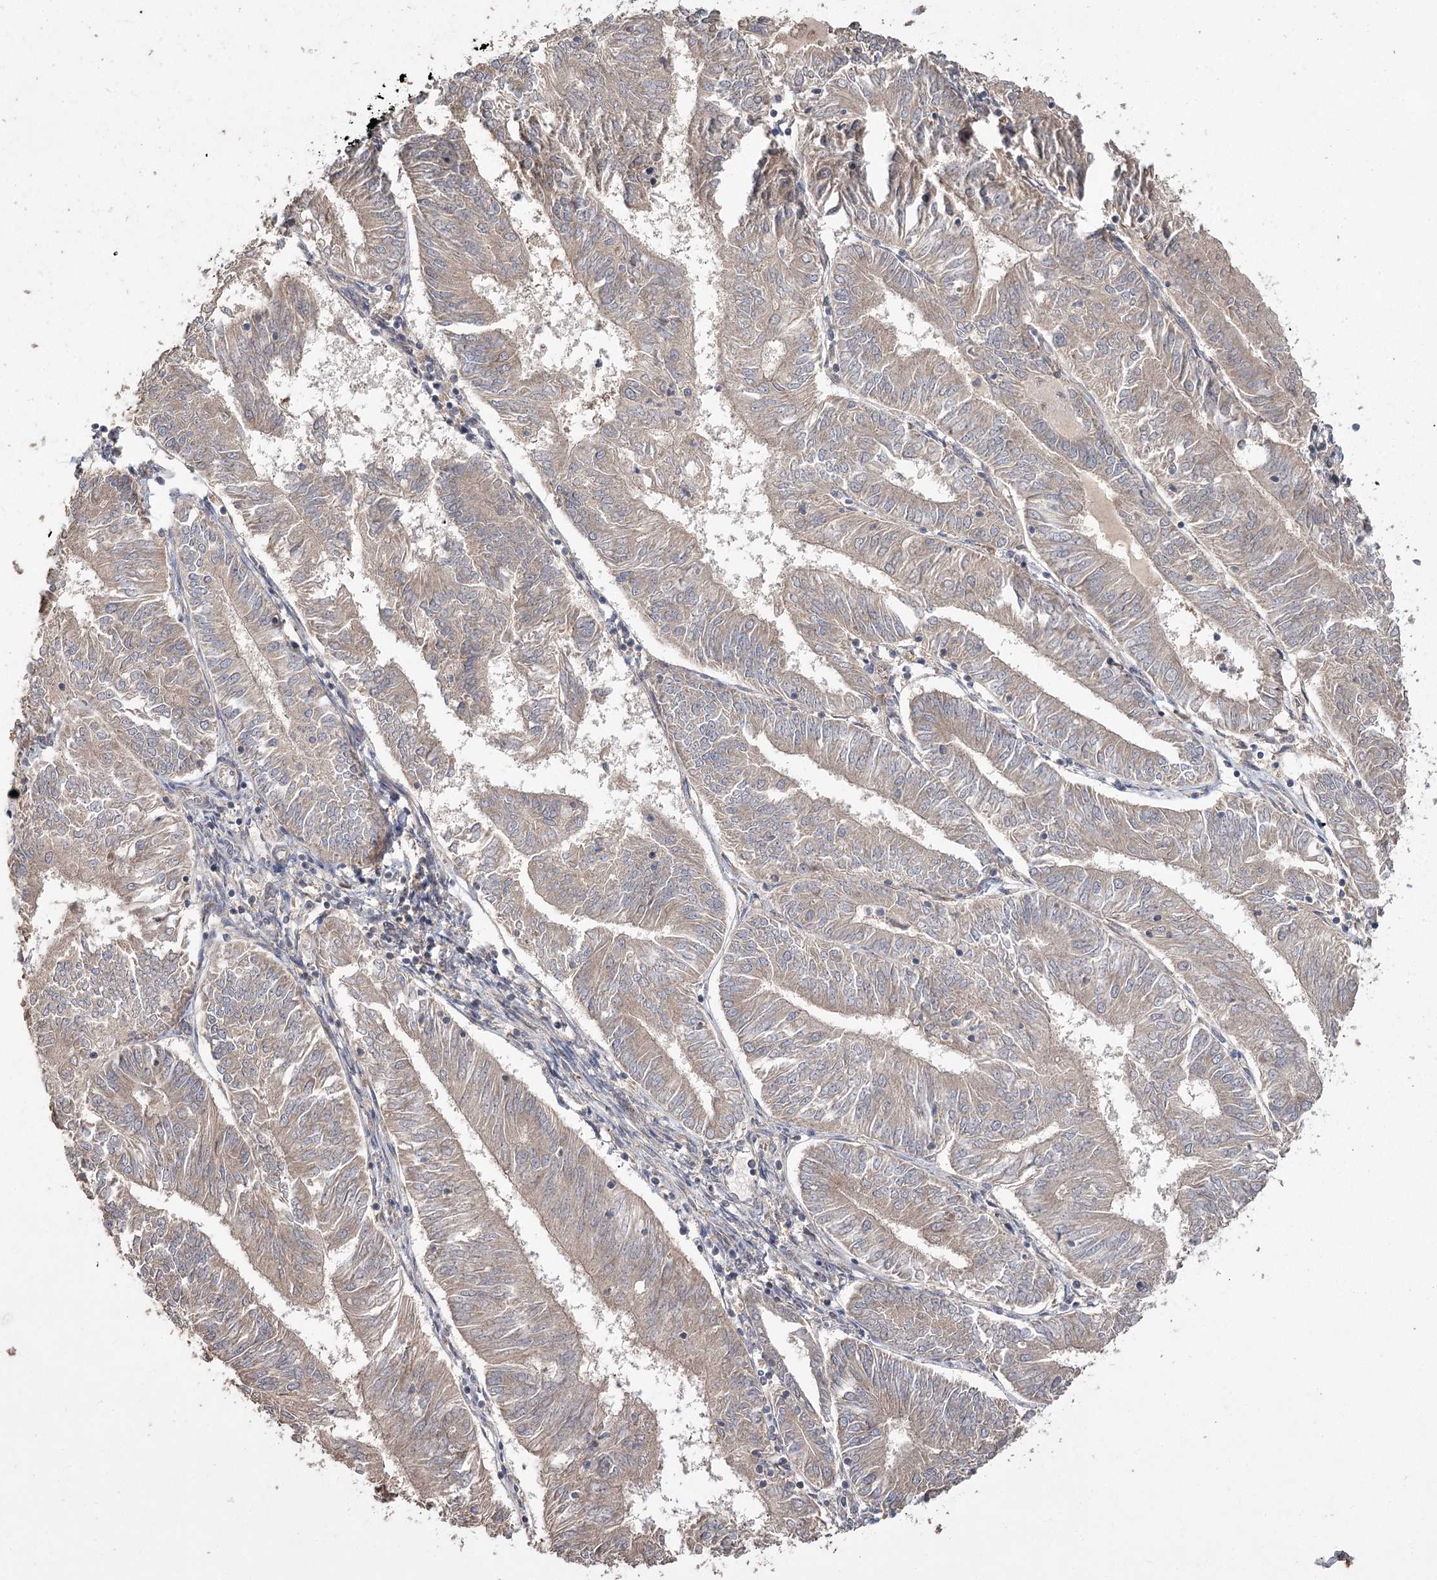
{"staining": {"intensity": "weak", "quantity": "25%-75%", "location": "cytoplasmic/membranous"}, "tissue": "endometrial cancer", "cell_type": "Tumor cells", "image_type": "cancer", "snomed": [{"axis": "morphology", "description": "Adenocarcinoma, NOS"}, {"axis": "topography", "description": "Endometrium"}], "caption": "An IHC image of tumor tissue is shown. Protein staining in brown highlights weak cytoplasmic/membranous positivity in endometrial cancer within tumor cells.", "gene": "RIN2", "patient": {"sex": "female", "age": 58}}